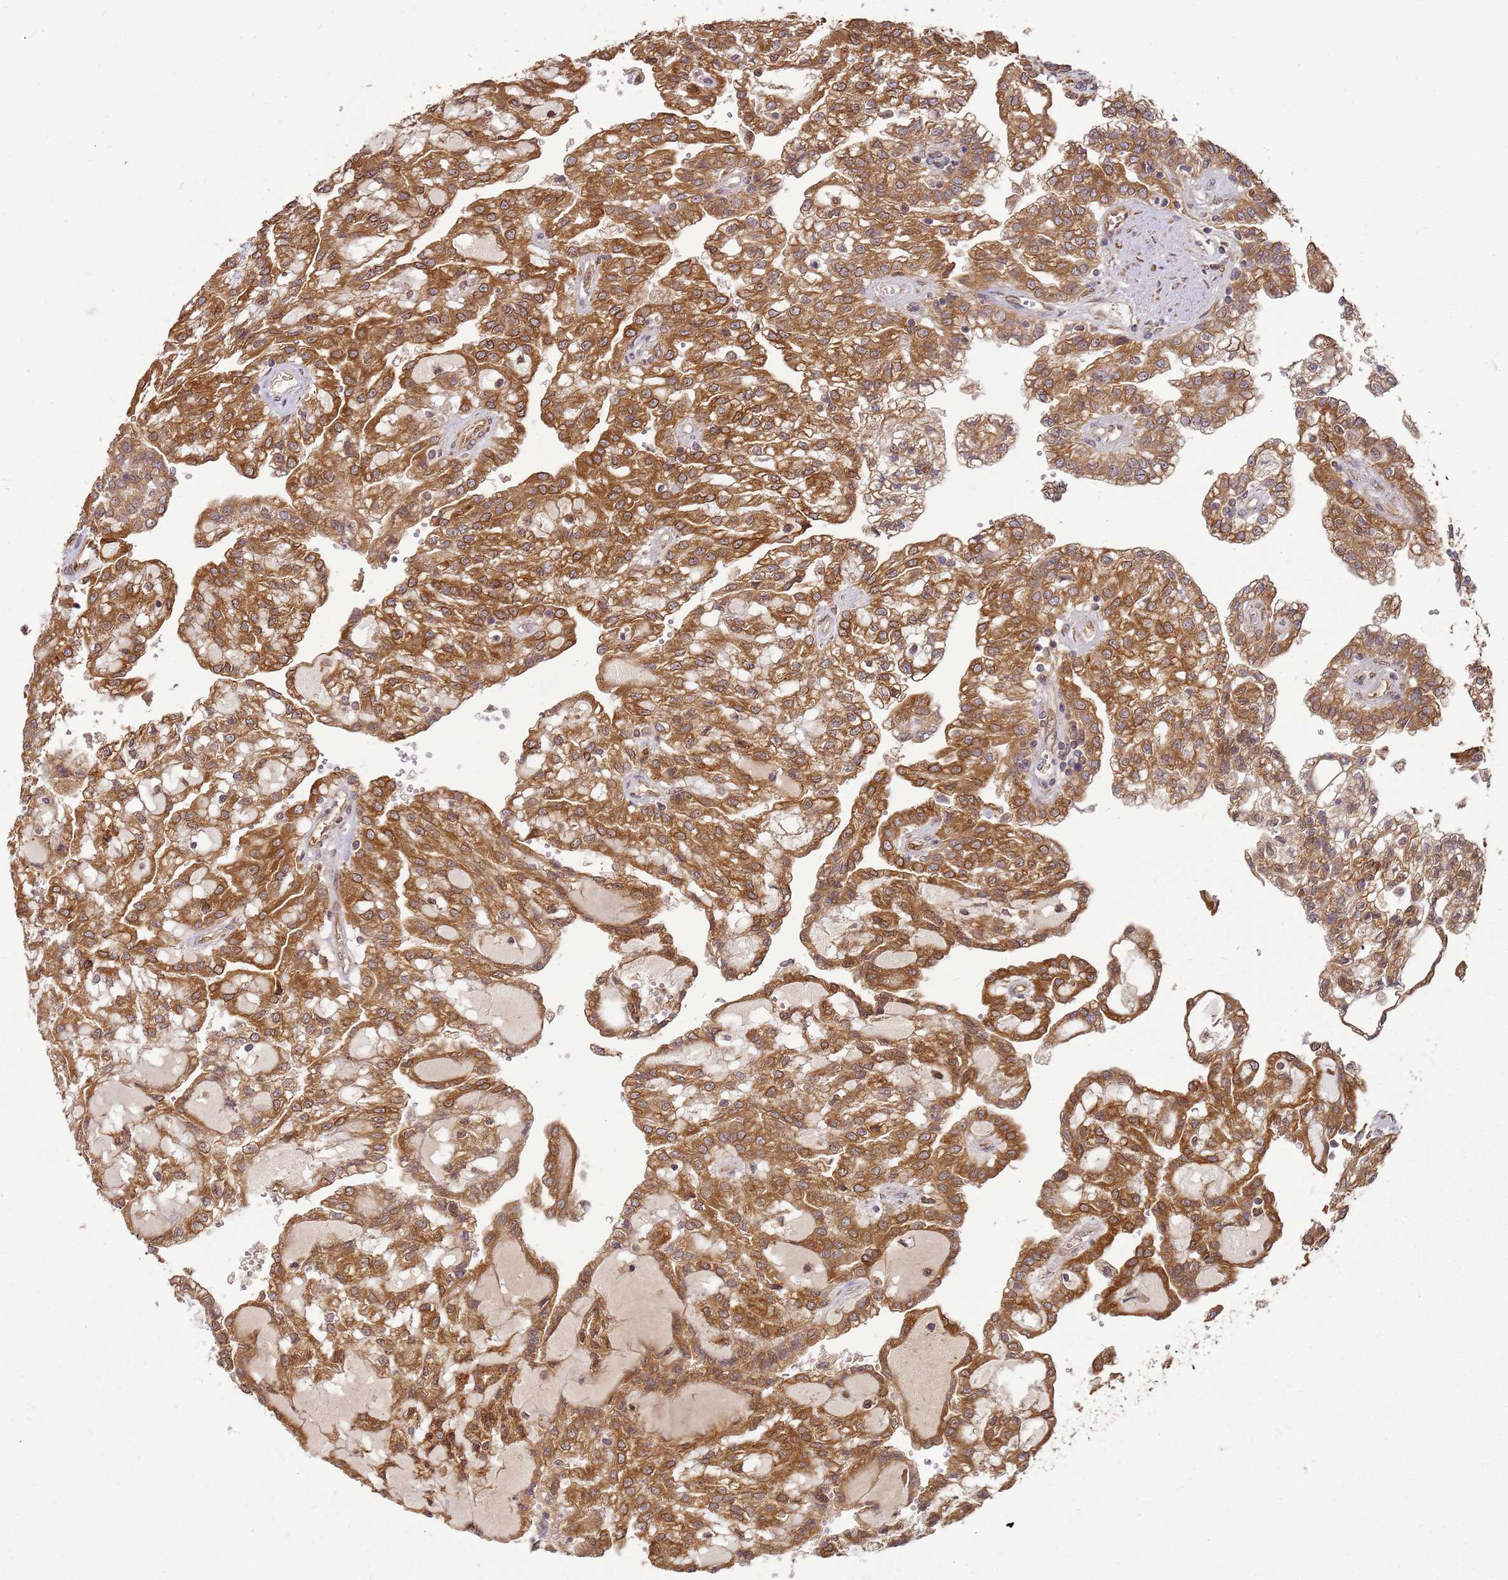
{"staining": {"intensity": "strong", "quantity": ">75%", "location": "cytoplasmic/membranous"}, "tissue": "renal cancer", "cell_type": "Tumor cells", "image_type": "cancer", "snomed": [{"axis": "morphology", "description": "Adenocarcinoma, NOS"}, {"axis": "topography", "description": "Kidney"}], "caption": "Immunohistochemical staining of renal cancer (adenocarcinoma) shows strong cytoplasmic/membranous protein staining in approximately >75% of tumor cells. (Stains: DAB (3,3'-diaminobenzidine) in brown, nuclei in blue, Microscopy: brightfield microscopy at high magnification).", "gene": "NUDT14", "patient": {"sex": "male", "age": 63}}